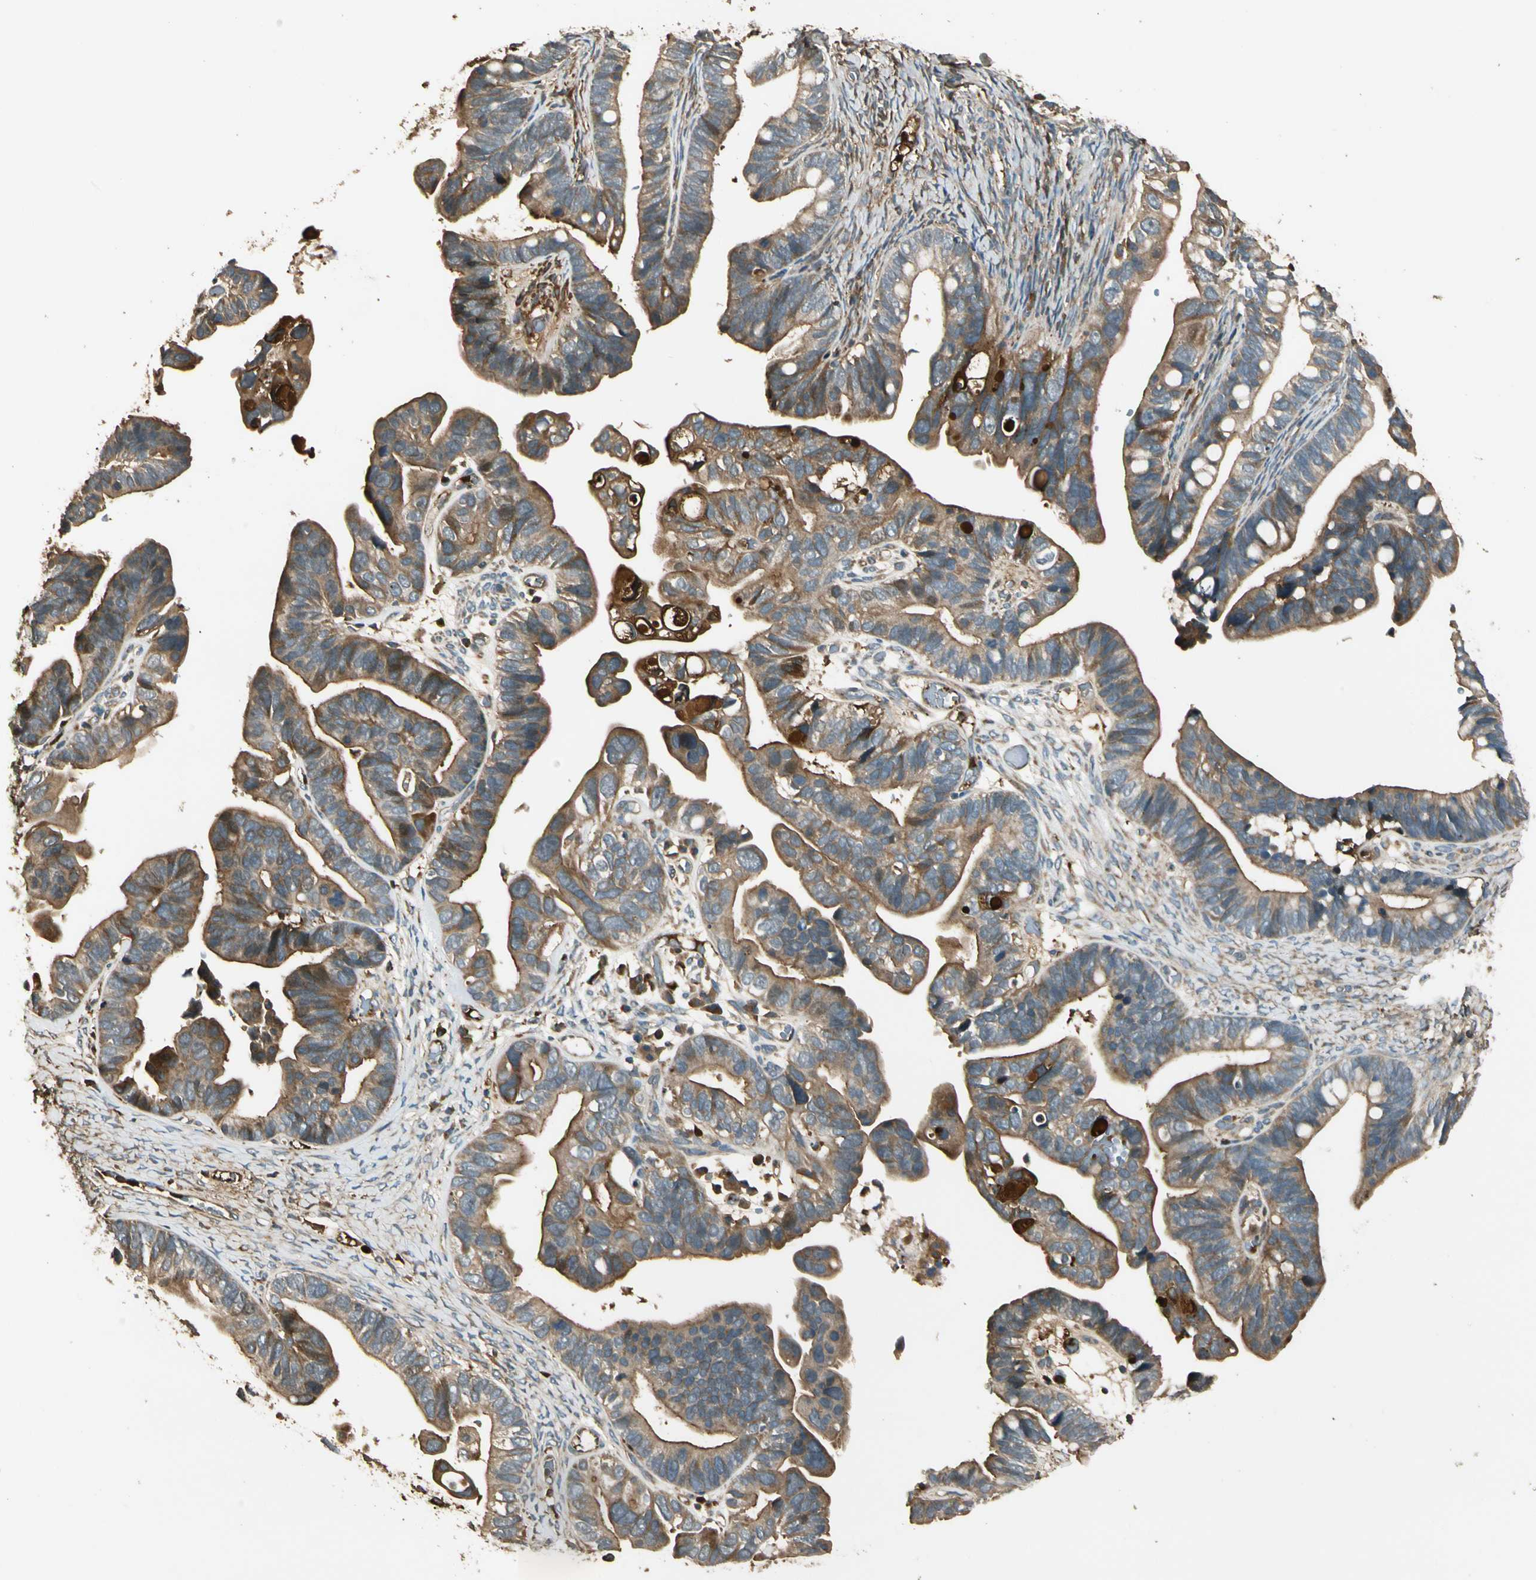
{"staining": {"intensity": "moderate", "quantity": ">75%", "location": "cytoplasmic/membranous"}, "tissue": "ovarian cancer", "cell_type": "Tumor cells", "image_type": "cancer", "snomed": [{"axis": "morphology", "description": "Cystadenocarcinoma, serous, NOS"}, {"axis": "topography", "description": "Ovary"}], "caption": "Moderate cytoplasmic/membranous positivity is present in about >75% of tumor cells in serous cystadenocarcinoma (ovarian).", "gene": "STX11", "patient": {"sex": "female", "age": 56}}